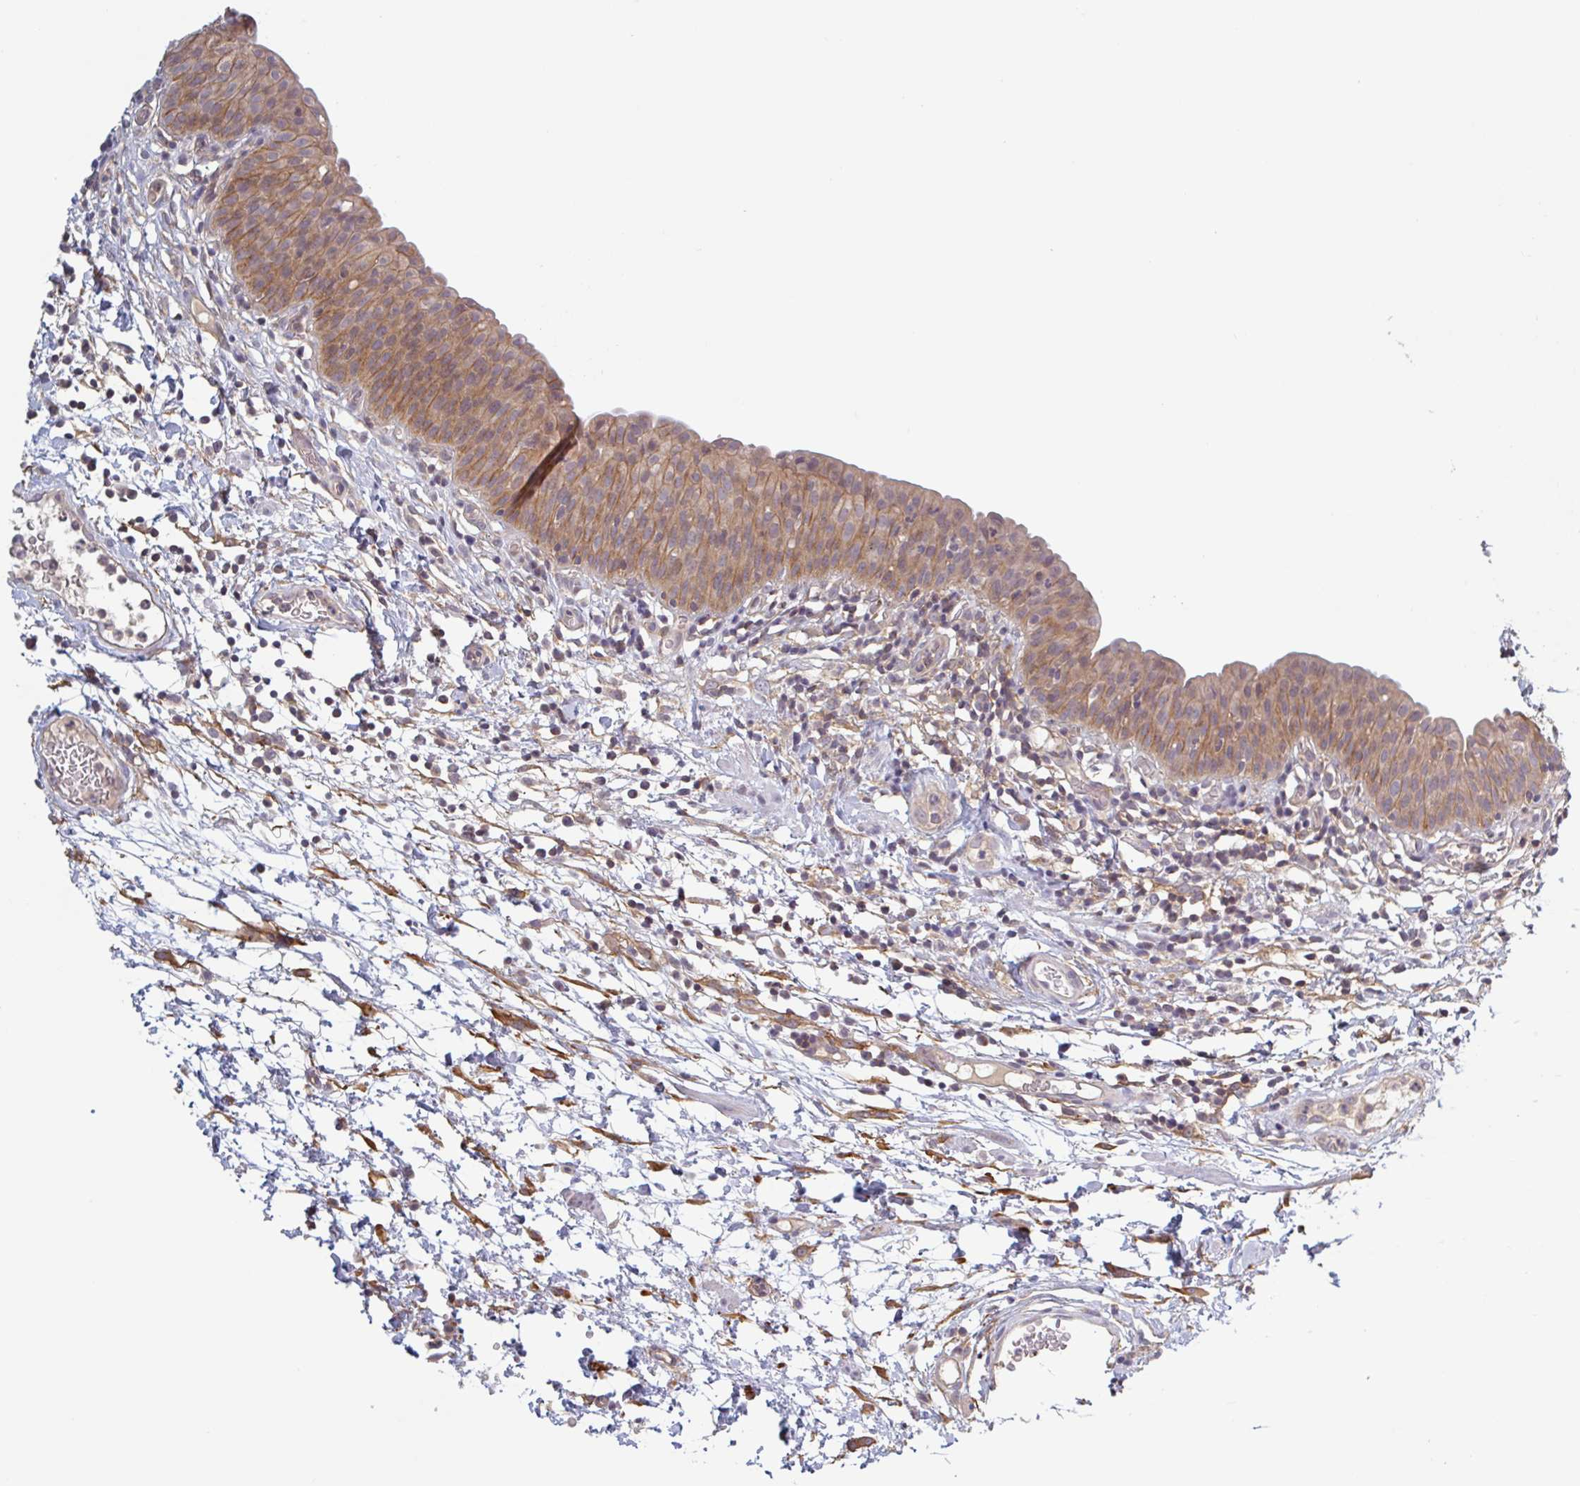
{"staining": {"intensity": "moderate", "quantity": ">75%", "location": "cytoplasmic/membranous"}, "tissue": "urinary bladder", "cell_type": "Urothelial cells", "image_type": "normal", "snomed": [{"axis": "morphology", "description": "Normal tissue, NOS"}, {"axis": "morphology", "description": "Inflammation, NOS"}, {"axis": "topography", "description": "Urinary bladder"}], "caption": "Unremarkable urinary bladder displays moderate cytoplasmic/membranous positivity in approximately >75% of urothelial cells.", "gene": "SURF1", "patient": {"sex": "male", "age": 57}}